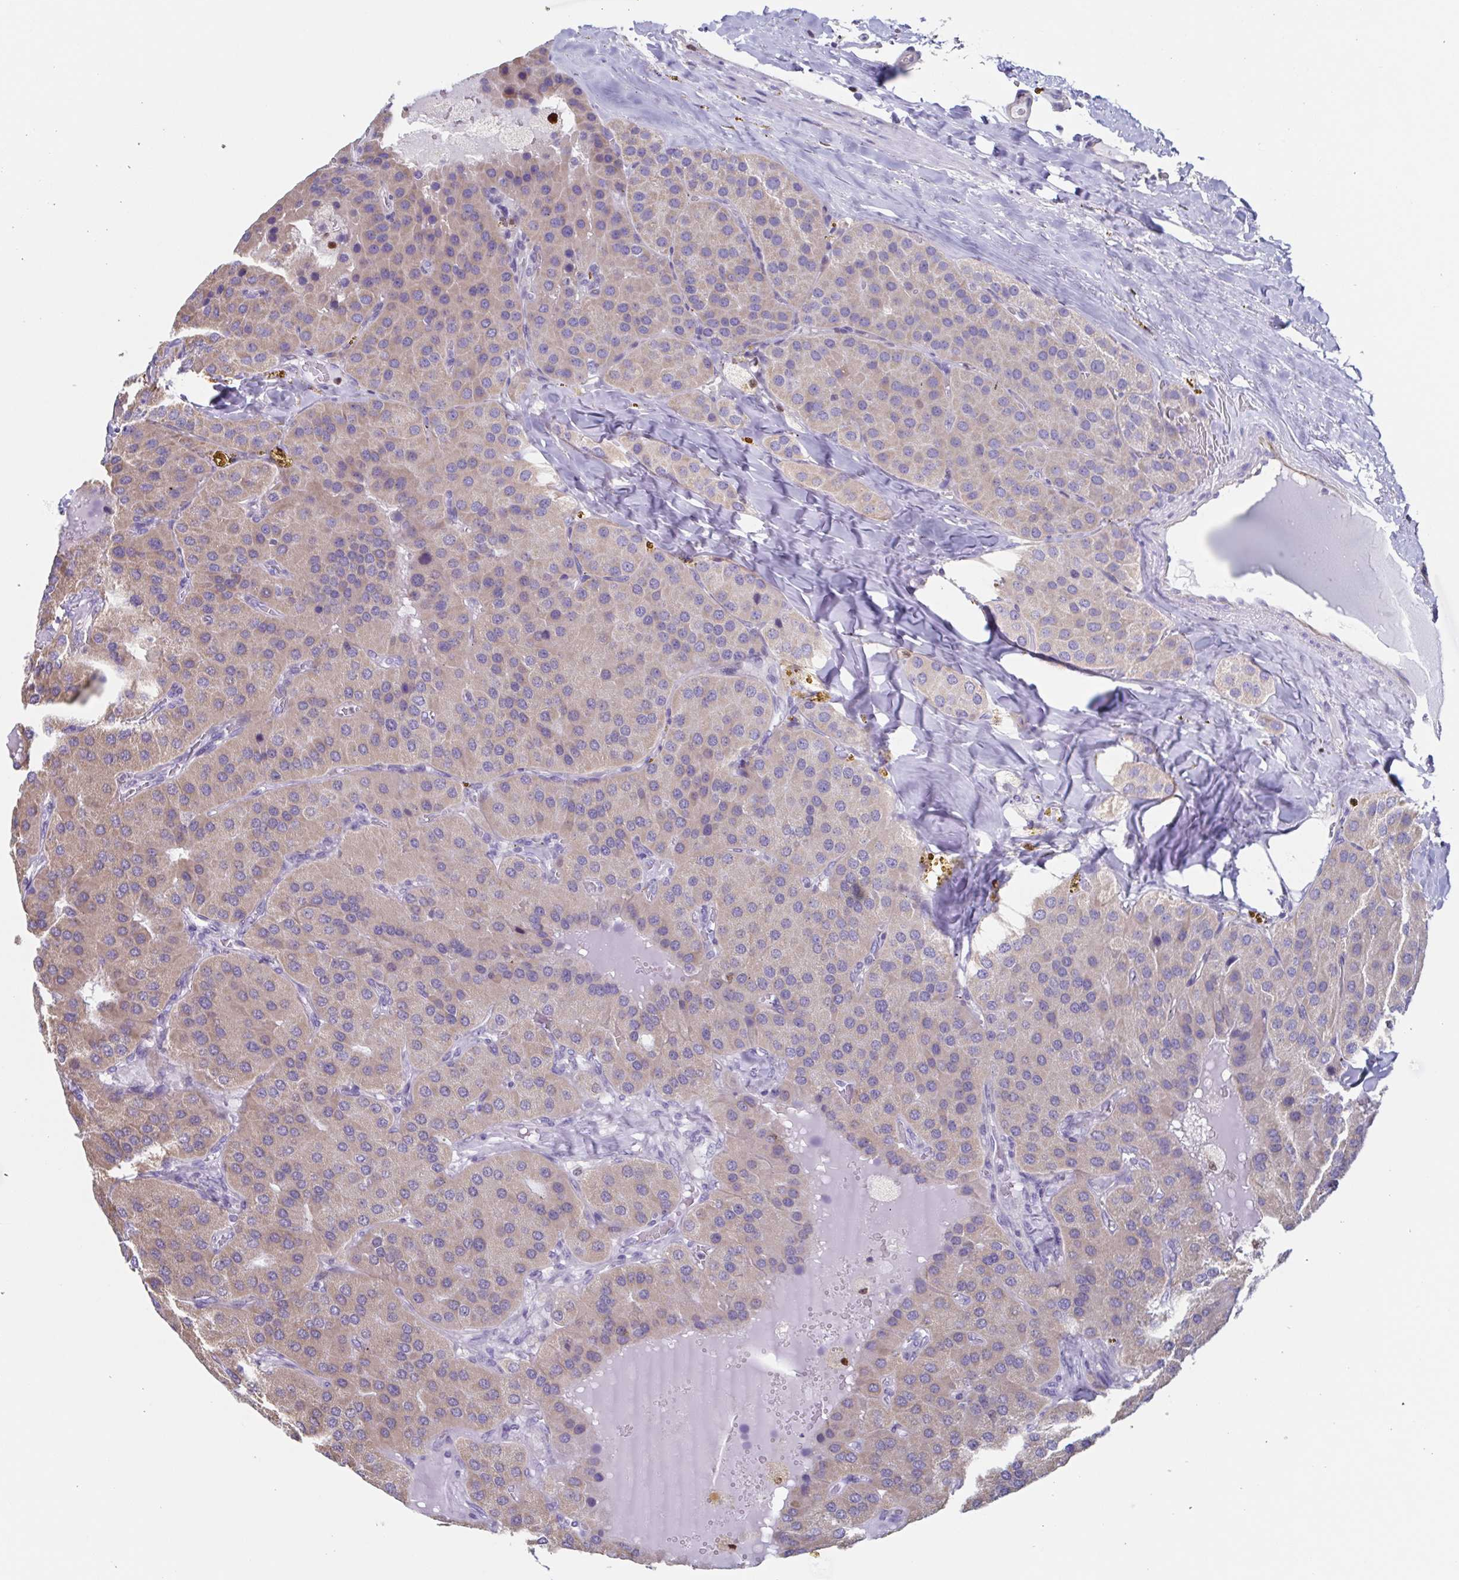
{"staining": {"intensity": "weak", "quantity": "25%-75%", "location": "cytoplasmic/membranous"}, "tissue": "parathyroid gland", "cell_type": "Glandular cells", "image_type": "normal", "snomed": [{"axis": "morphology", "description": "Normal tissue, NOS"}, {"axis": "morphology", "description": "Adenoma, NOS"}, {"axis": "topography", "description": "Parathyroid gland"}], "caption": "DAB (3,3'-diaminobenzidine) immunohistochemical staining of normal human parathyroid gland exhibits weak cytoplasmic/membranous protein staining in approximately 25%-75% of glandular cells. The protein of interest is shown in brown color, while the nuclei are stained blue.", "gene": "PBOV1", "patient": {"sex": "female", "age": 86}}